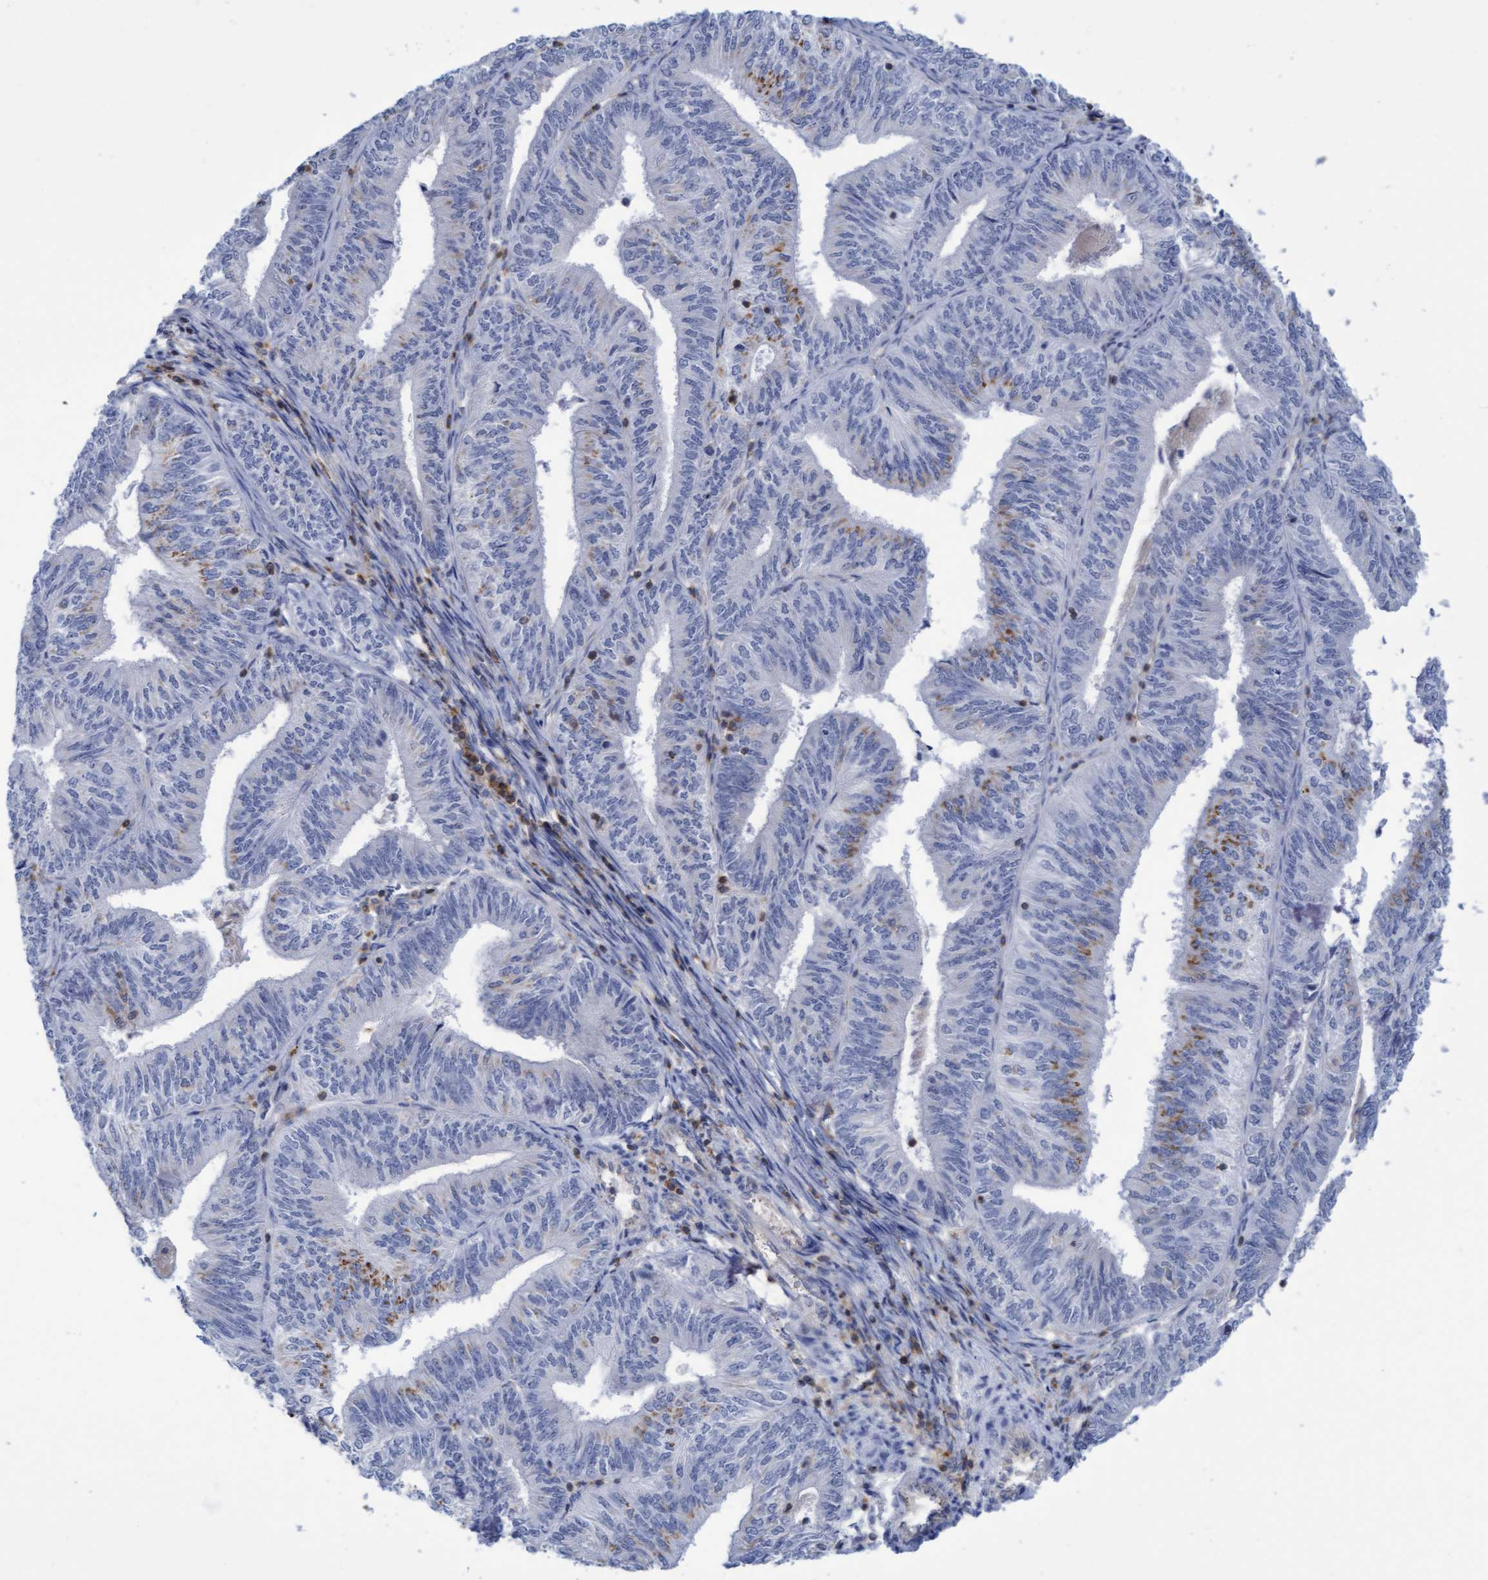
{"staining": {"intensity": "moderate", "quantity": "<25%", "location": "cytoplasmic/membranous"}, "tissue": "endometrial cancer", "cell_type": "Tumor cells", "image_type": "cancer", "snomed": [{"axis": "morphology", "description": "Adenocarcinoma, NOS"}, {"axis": "topography", "description": "Endometrium"}], "caption": "A histopathology image of endometrial cancer (adenocarcinoma) stained for a protein exhibits moderate cytoplasmic/membranous brown staining in tumor cells.", "gene": "FNBP1", "patient": {"sex": "female", "age": 58}}